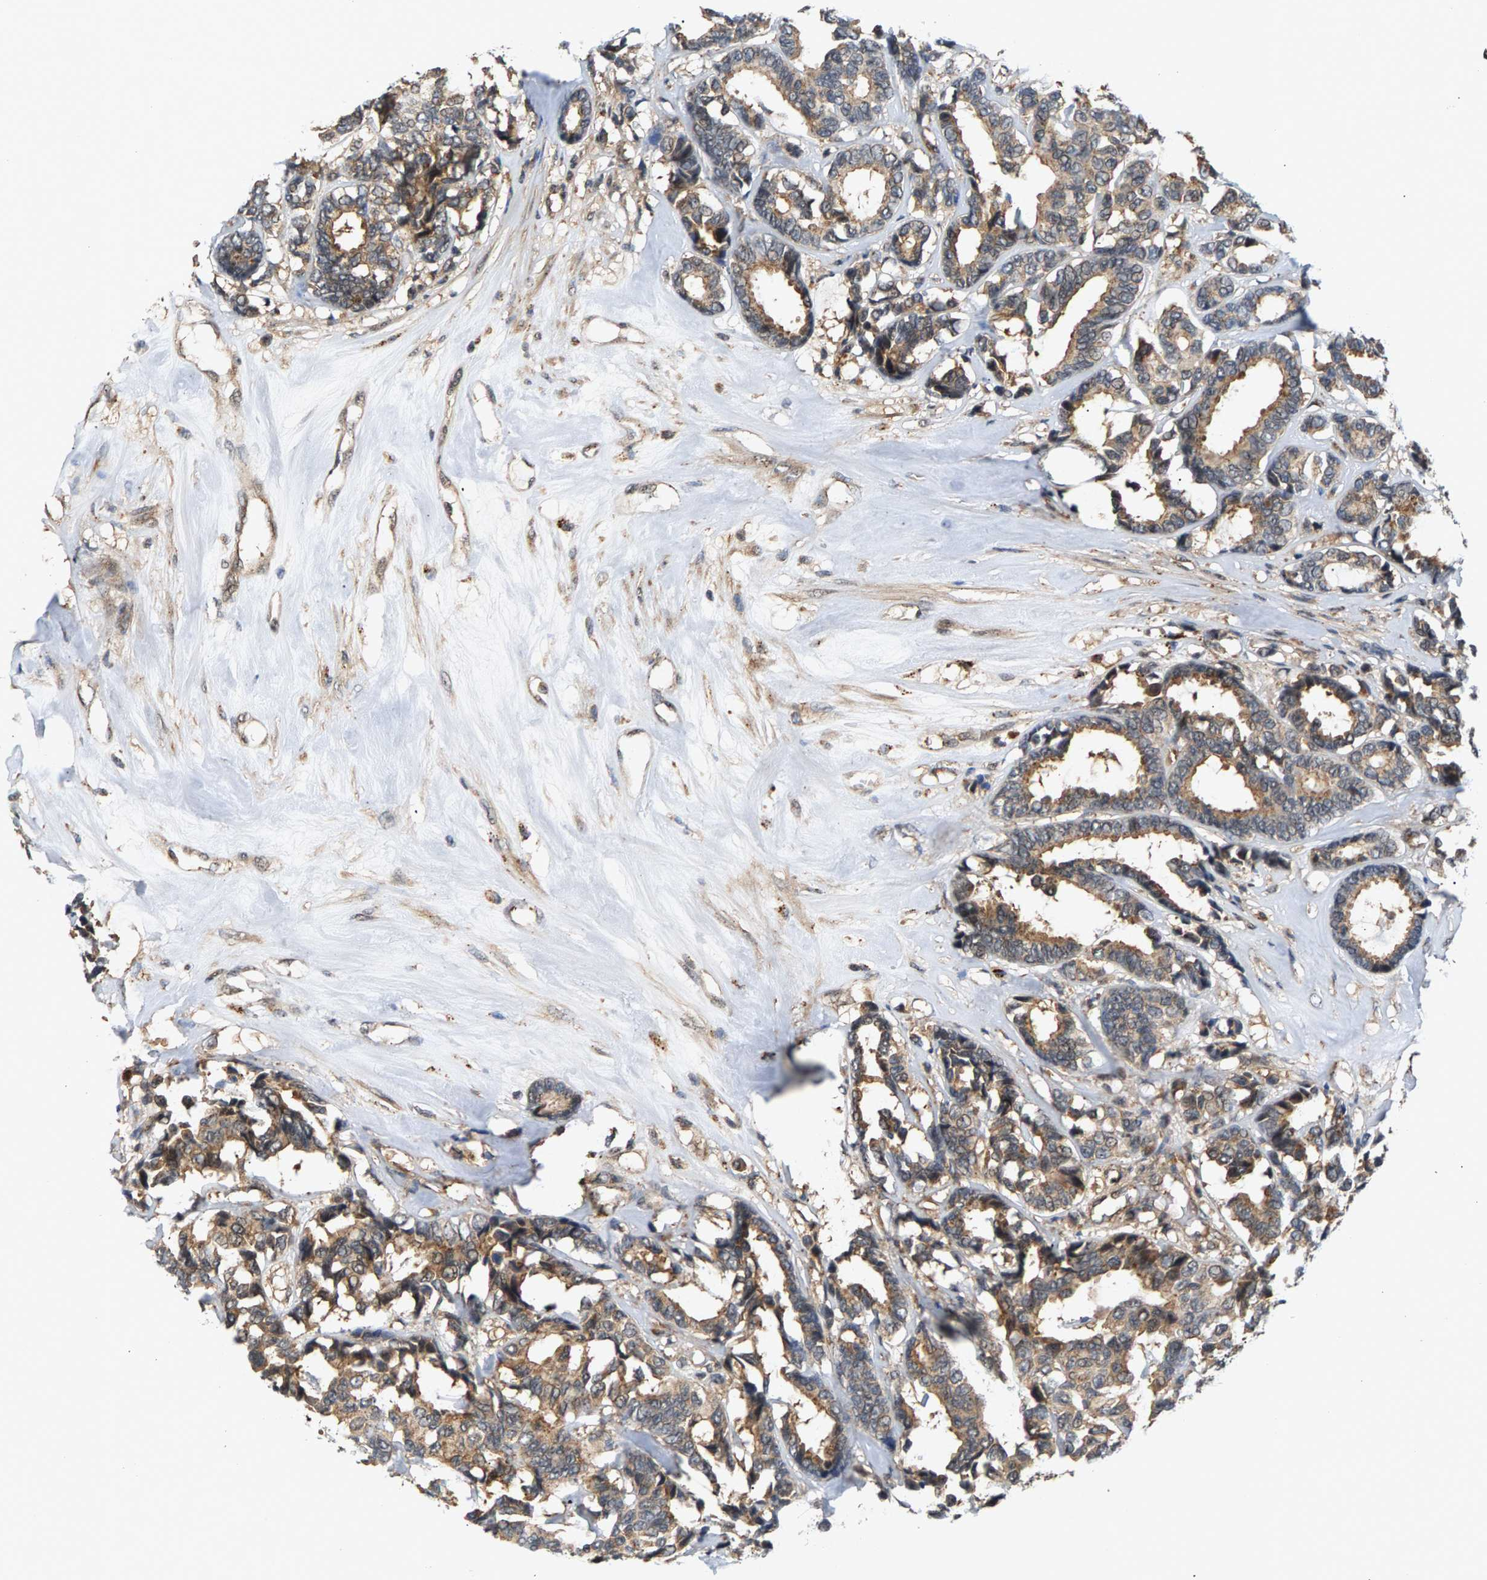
{"staining": {"intensity": "moderate", "quantity": ">75%", "location": "cytoplasmic/membranous"}, "tissue": "breast cancer", "cell_type": "Tumor cells", "image_type": "cancer", "snomed": [{"axis": "morphology", "description": "Duct carcinoma"}, {"axis": "topography", "description": "Breast"}], "caption": "Breast cancer stained for a protein demonstrates moderate cytoplasmic/membranous positivity in tumor cells. (brown staining indicates protein expression, while blue staining denotes nuclei).", "gene": "MAP2K5", "patient": {"sex": "female", "age": 87}}